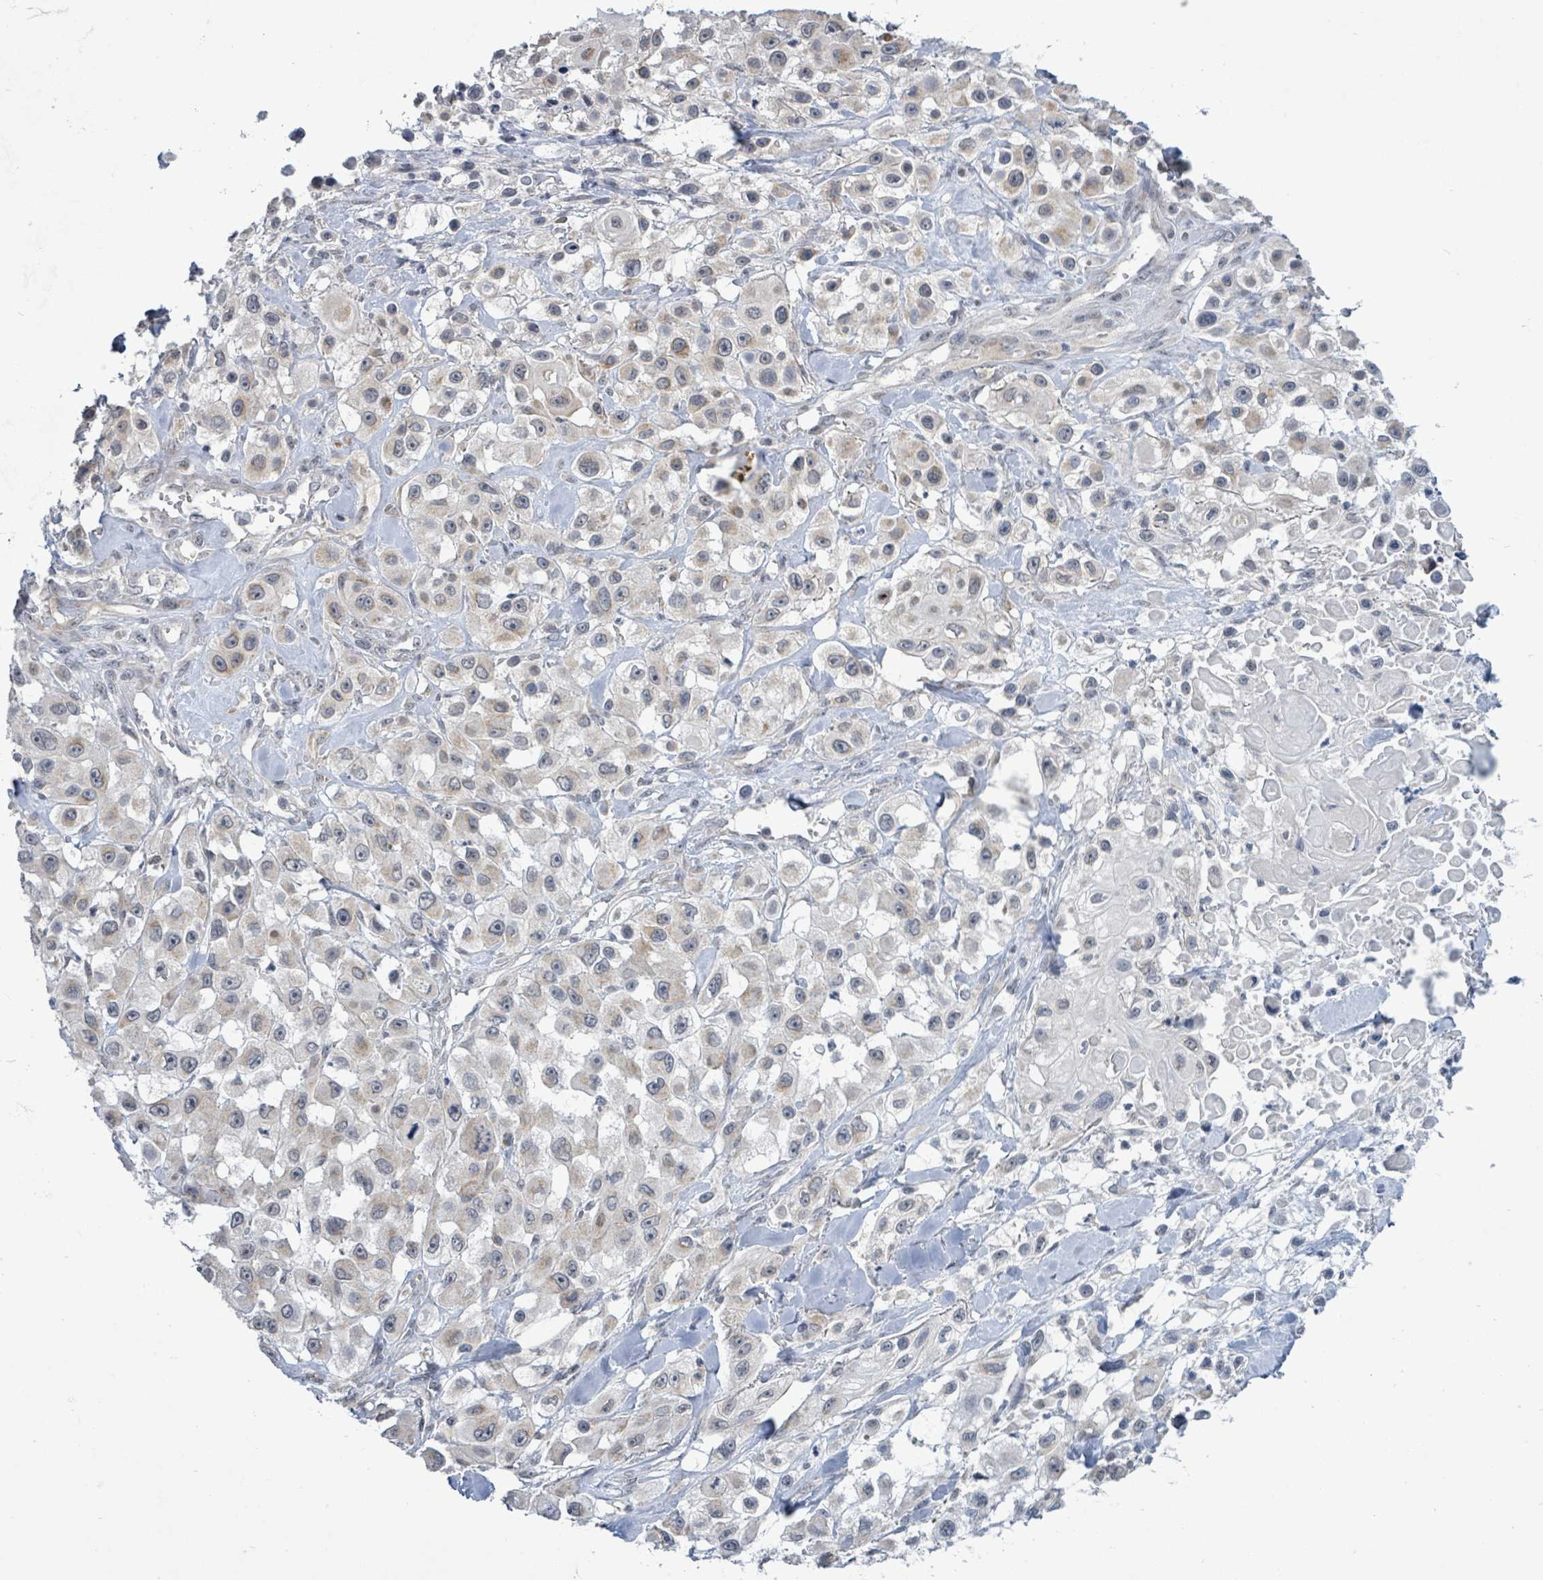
{"staining": {"intensity": "weak", "quantity": "<25%", "location": "cytoplasmic/membranous"}, "tissue": "skin cancer", "cell_type": "Tumor cells", "image_type": "cancer", "snomed": [{"axis": "morphology", "description": "Squamous cell carcinoma, NOS"}, {"axis": "topography", "description": "Skin"}], "caption": "This is an immunohistochemistry (IHC) image of skin cancer (squamous cell carcinoma). There is no staining in tumor cells.", "gene": "COQ10B", "patient": {"sex": "male", "age": 63}}